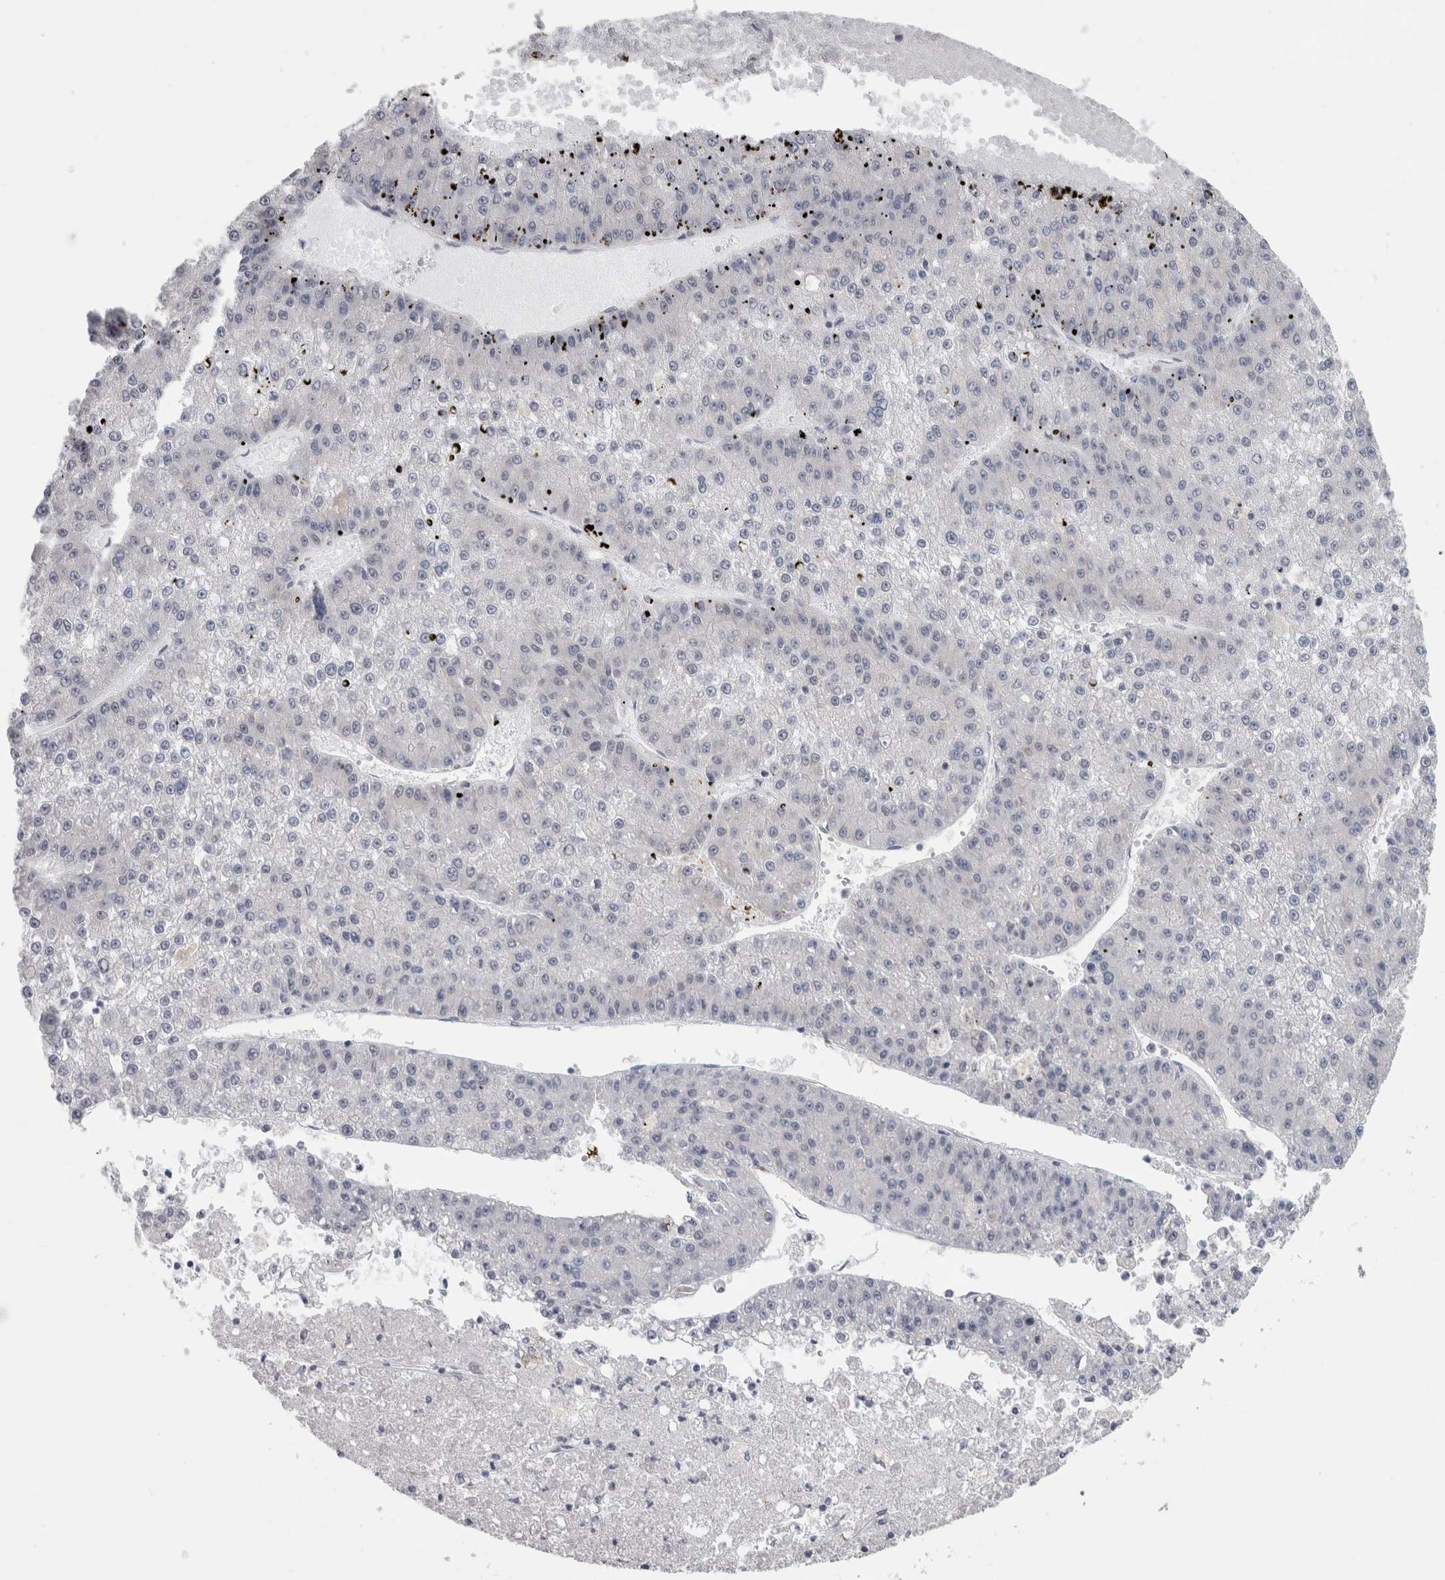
{"staining": {"intensity": "negative", "quantity": "none", "location": "none"}, "tissue": "liver cancer", "cell_type": "Tumor cells", "image_type": "cancer", "snomed": [{"axis": "morphology", "description": "Carcinoma, Hepatocellular, NOS"}, {"axis": "topography", "description": "Liver"}], "caption": "An image of human liver cancer is negative for staining in tumor cells.", "gene": "TMEM242", "patient": {"sex": "female", "age": 73}}